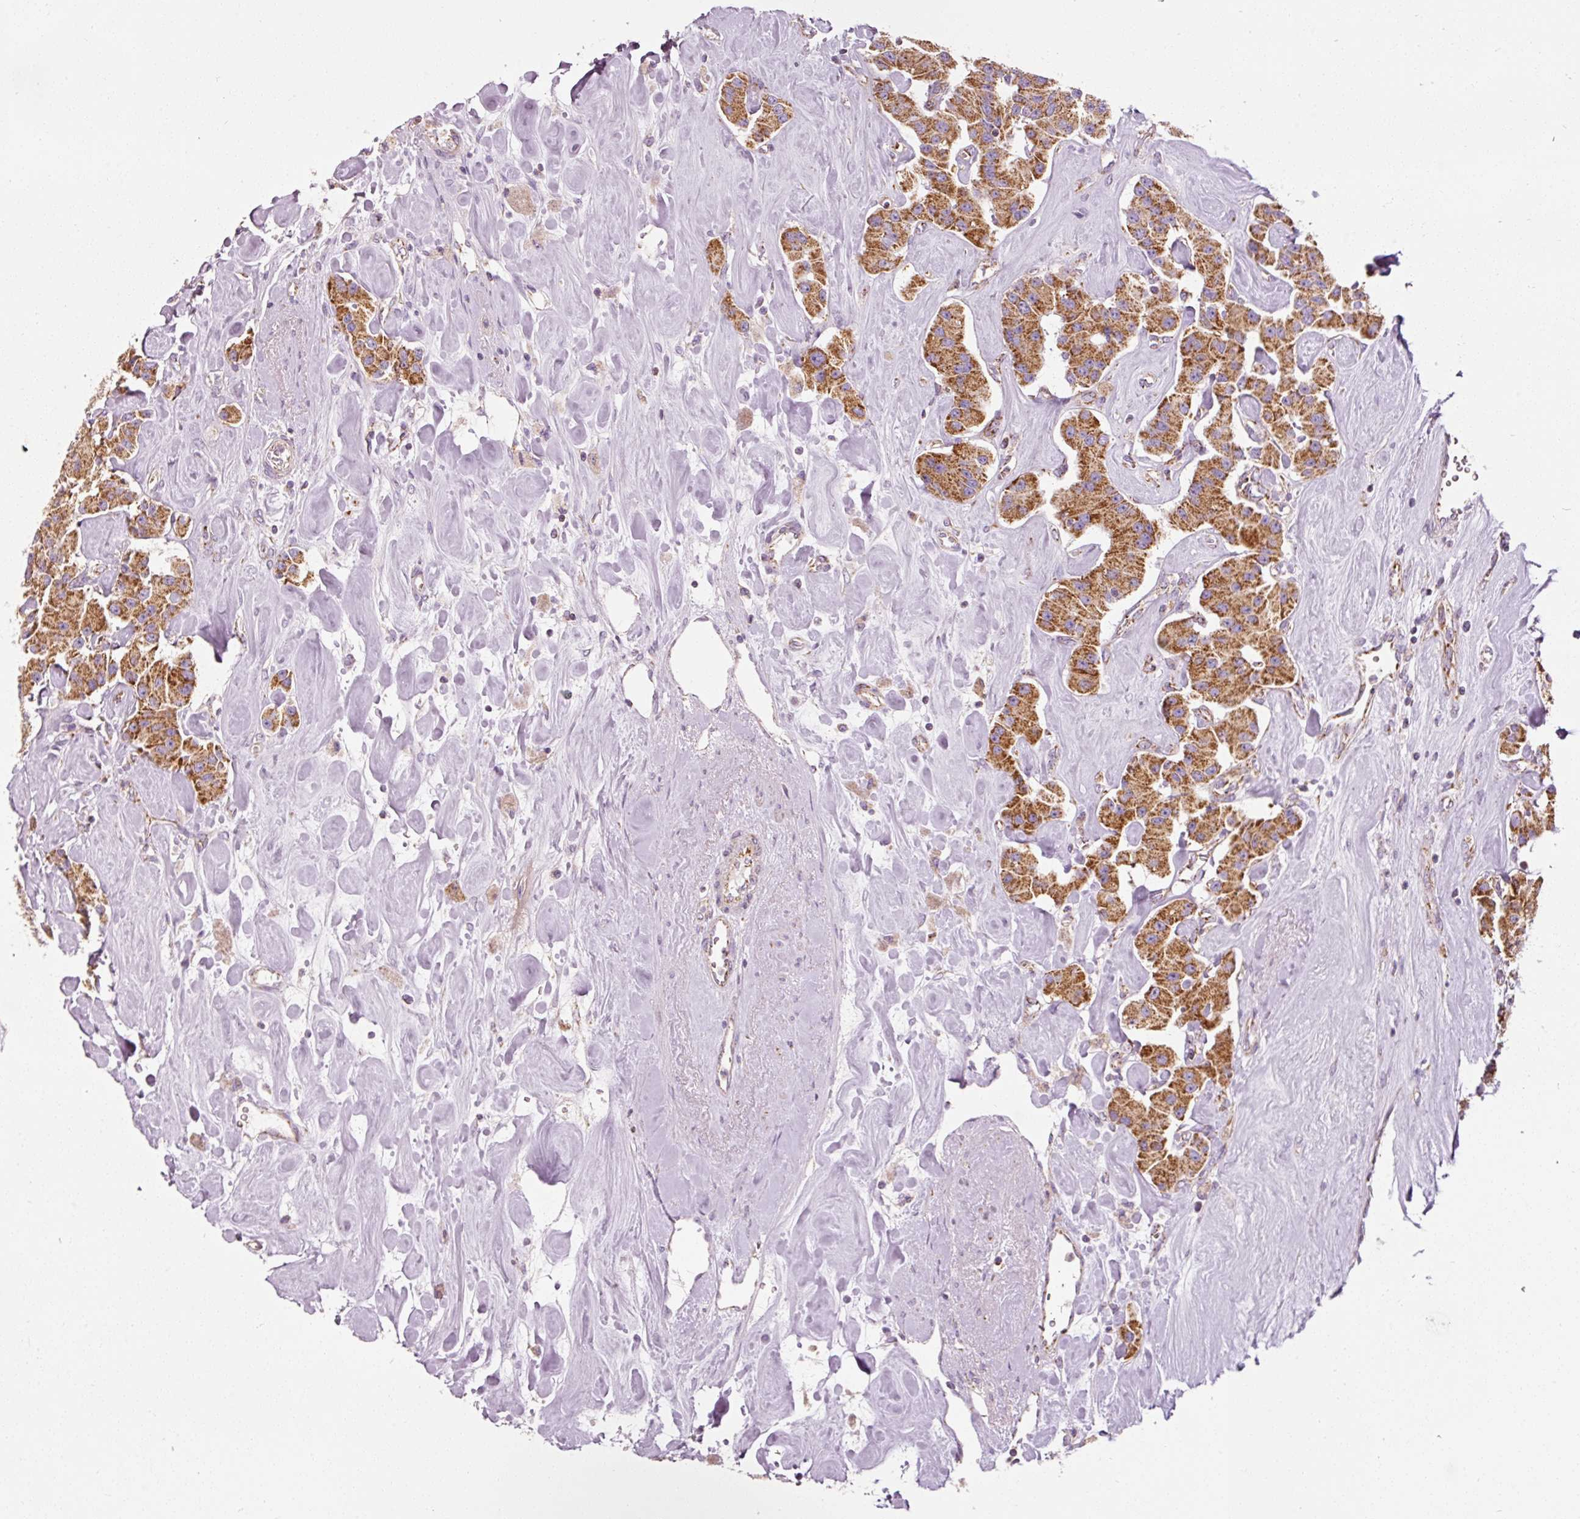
{"staining": {"intensity": "strong", "quantity": ">75%", "location": "cytoplasmic/membranous"}, "tissue": "carcinoid", "cell_type": "Tumor cells", "image_type": "cancer", "snomed": [{"axis": "morphology", "description": "Carcinoid, malignant, NOS"}, {"axis": "topography", "description": "Pancreas"}], "caption": "Protein staining of carcinoid tissue reveals strong cytoplasmic/membranous positivity in approximately >75% of tumor cells.", "gene": "NDUFB4", "patient": {"sex": "male", "age": 41}}